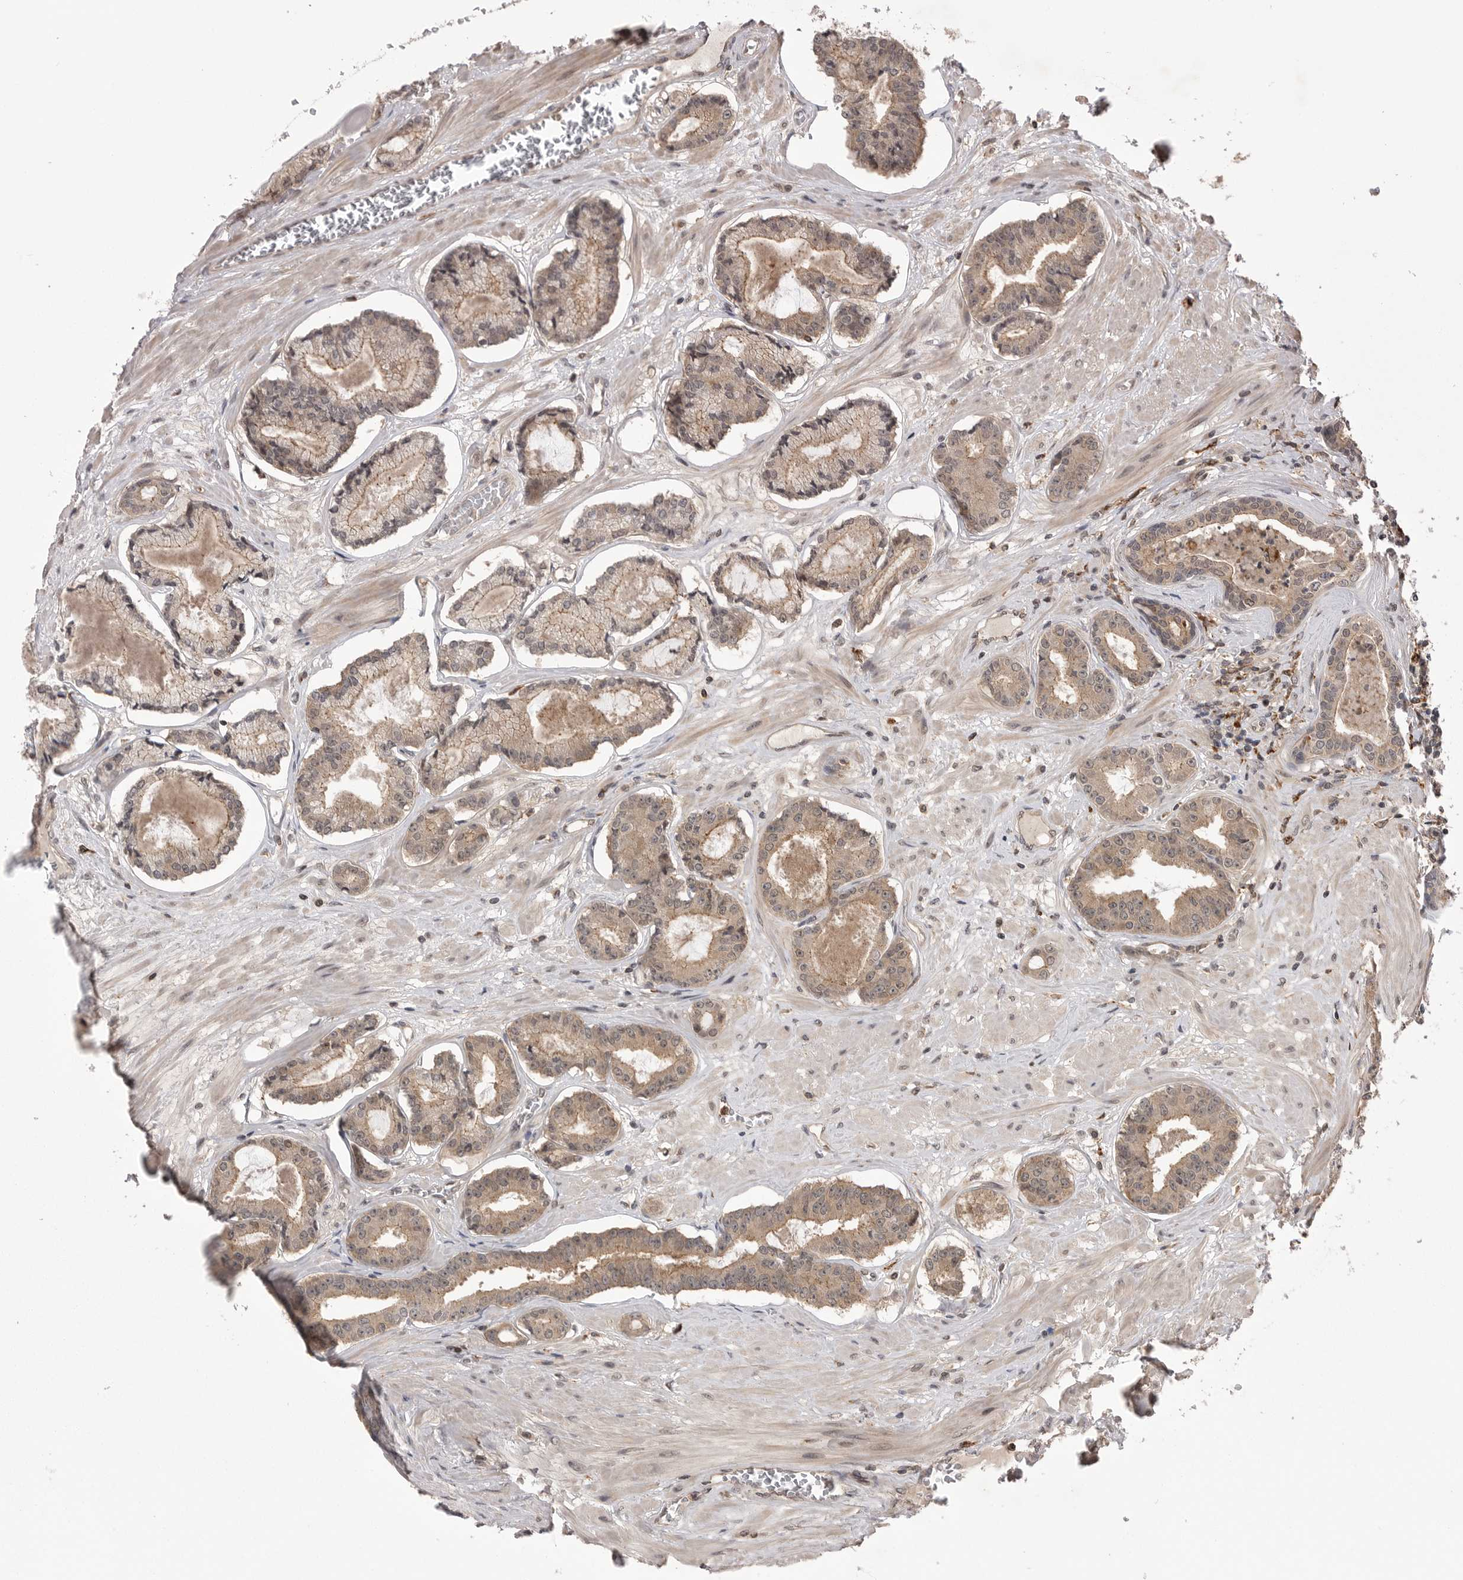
{"staining": {"intensity": "moderate", "quantity": ">75%", "location": "cytoplasmic/membranous"}, "tissue": "prostate cancer", "cell_type": "Tumor cells", "image_type": "cancer", "snomed": [{"axis": "morphology", "description": "Adenocarcinoma, Low grade"}, {"axis": "topography", "description": "Prostate"}], "caption": "Prostate cancer stained with a protein marker exhibits moderate staining in tumor cells.", "gene": "AOAH", "patient": {"sex": "male", "age": 60}}